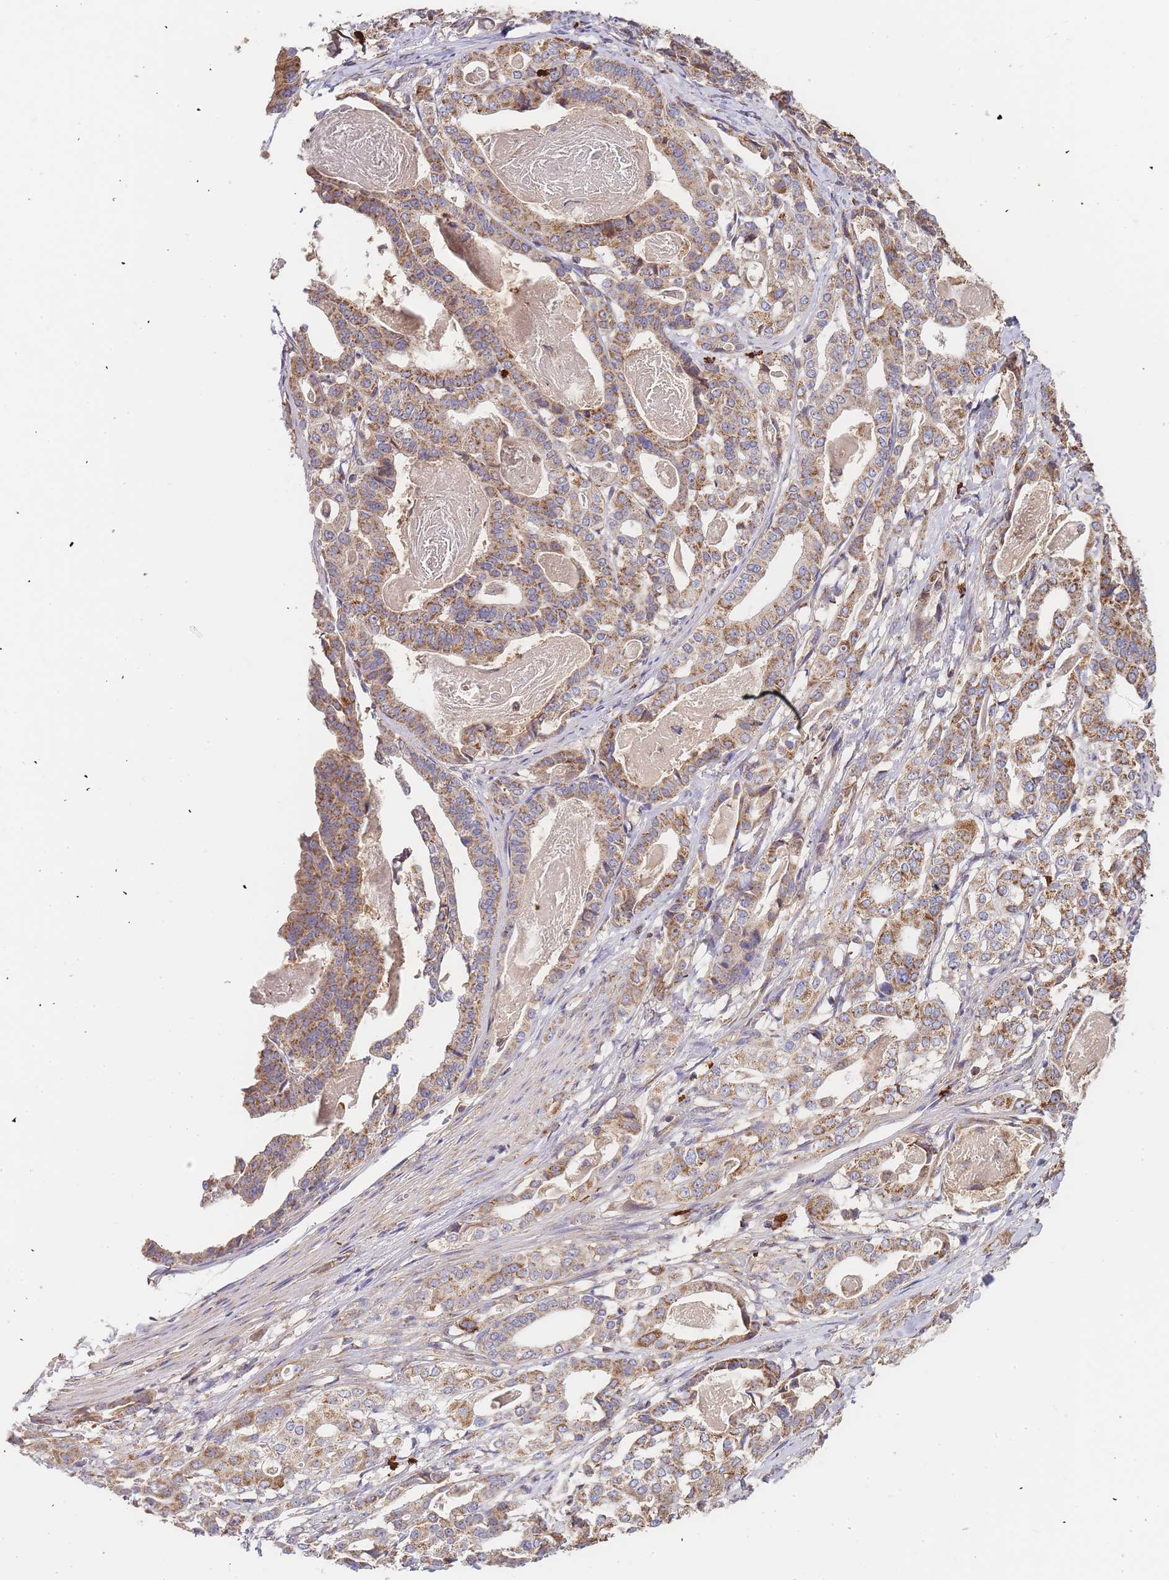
{"staining": {"intensity": "moderate", "quantity": ">75%", "location": "cytoplasmic/membranous"}, "tissue": "stomach cancer", "cell_type": "Tumor cells", "image_type": "cancer", "snomed": [{"axis": "morphology", "description": "Adenocarcinoma, NOS"}, {"axis": "topography", "description": "Stomach"}], "caption": "A high-resolution histopathology image shows immunohistochemistry staining of stomach cancer (adenocarcinoma), which exhibits moderate cytoplasmic/membranous staining in about >75% of tumor cells.", "gene": "ADCY9", "patient": {"sex": "male", "age": 48}}